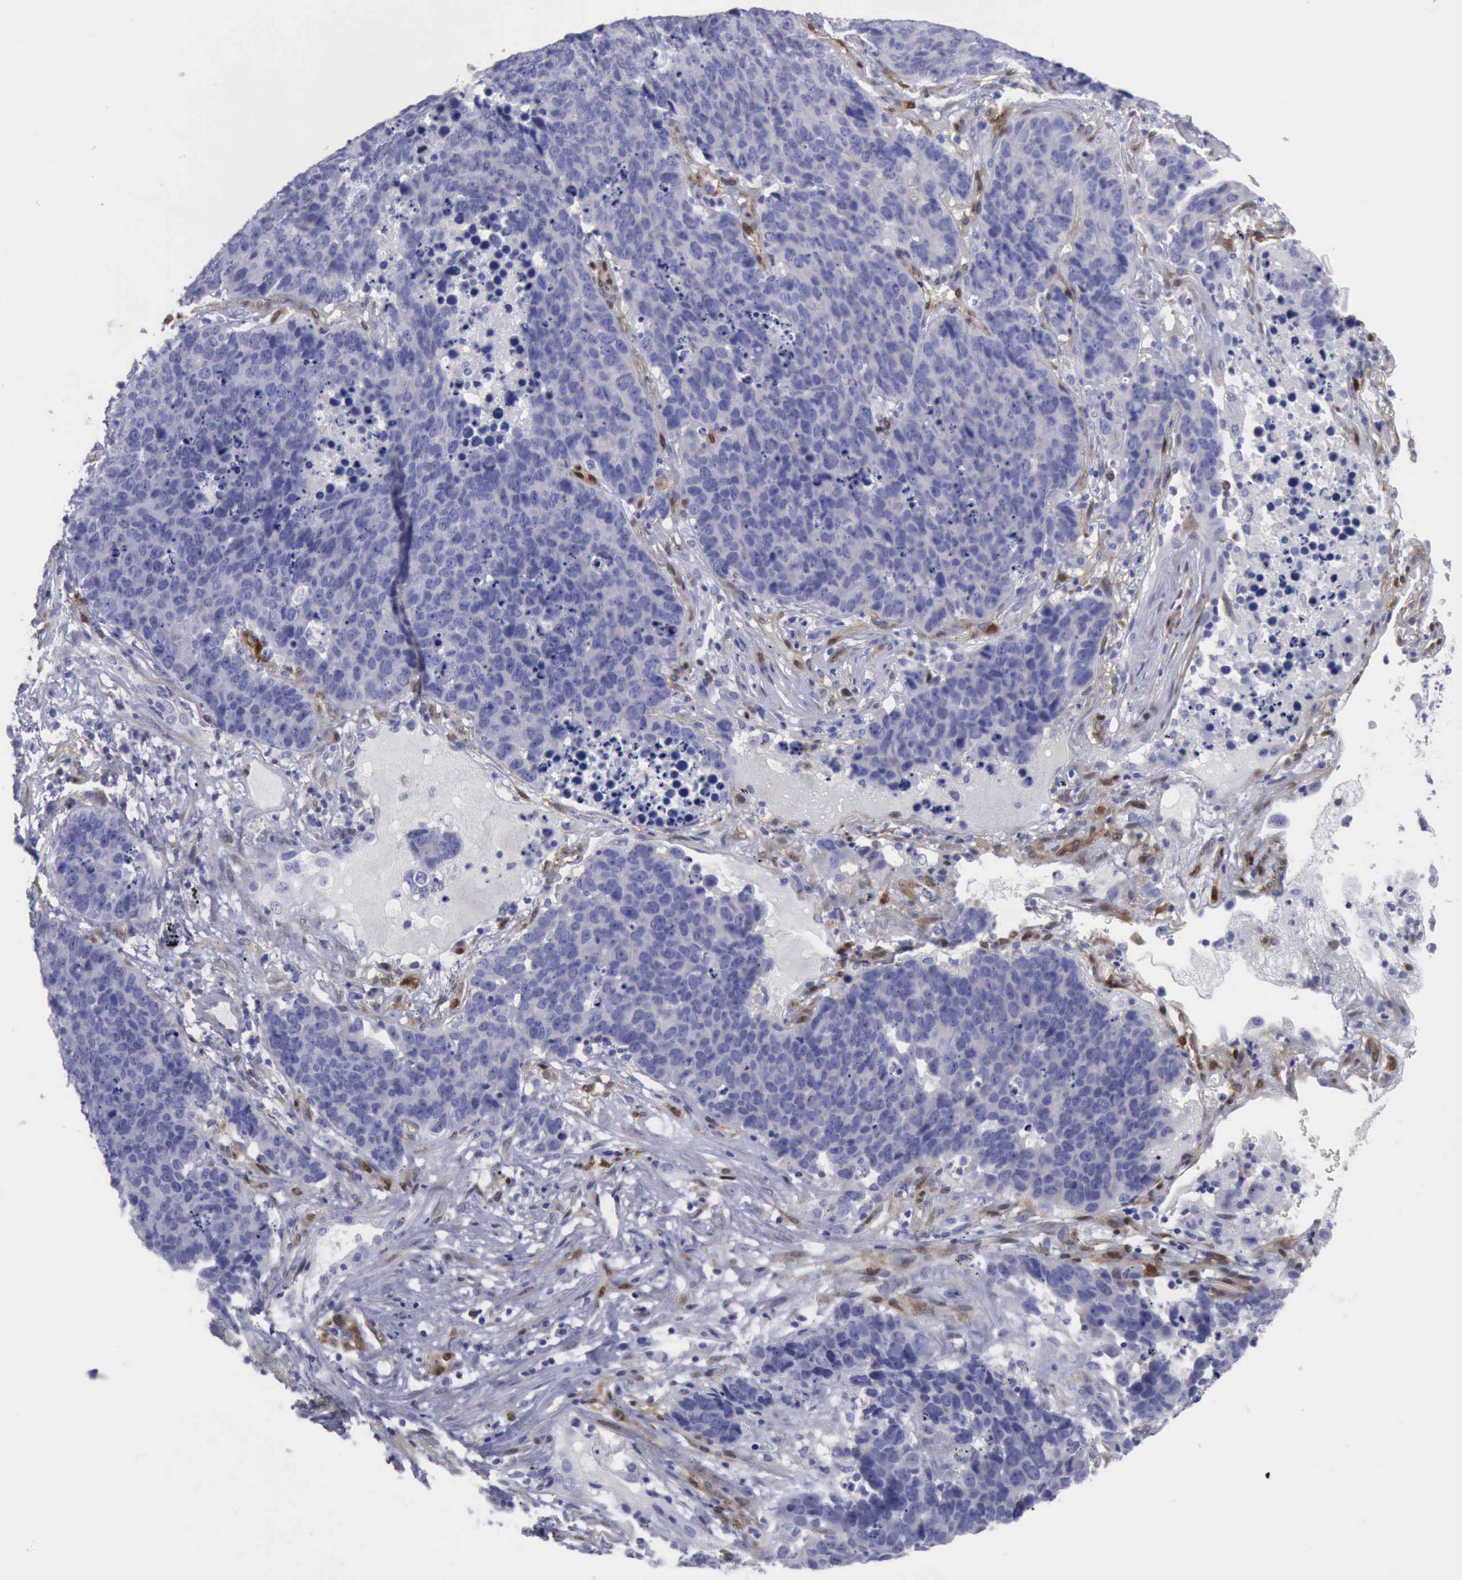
{"staining": {"intensity": "negative", "quantity": "none", "location": "none"}, "tissue": "lung cancer", "cell_type": "Tumor cells", "image_type": "cancer", "snomed": [{"axis": "morphology", "description": "Carcinoid, malignant, NOS"}, {"axis": "topography", "description": "Lung"}], "caption": "There is no significant positivity in tumor cells of lung cancer.", "gene": "FHL1", "patient": {"sex": "male", "age": 60}}